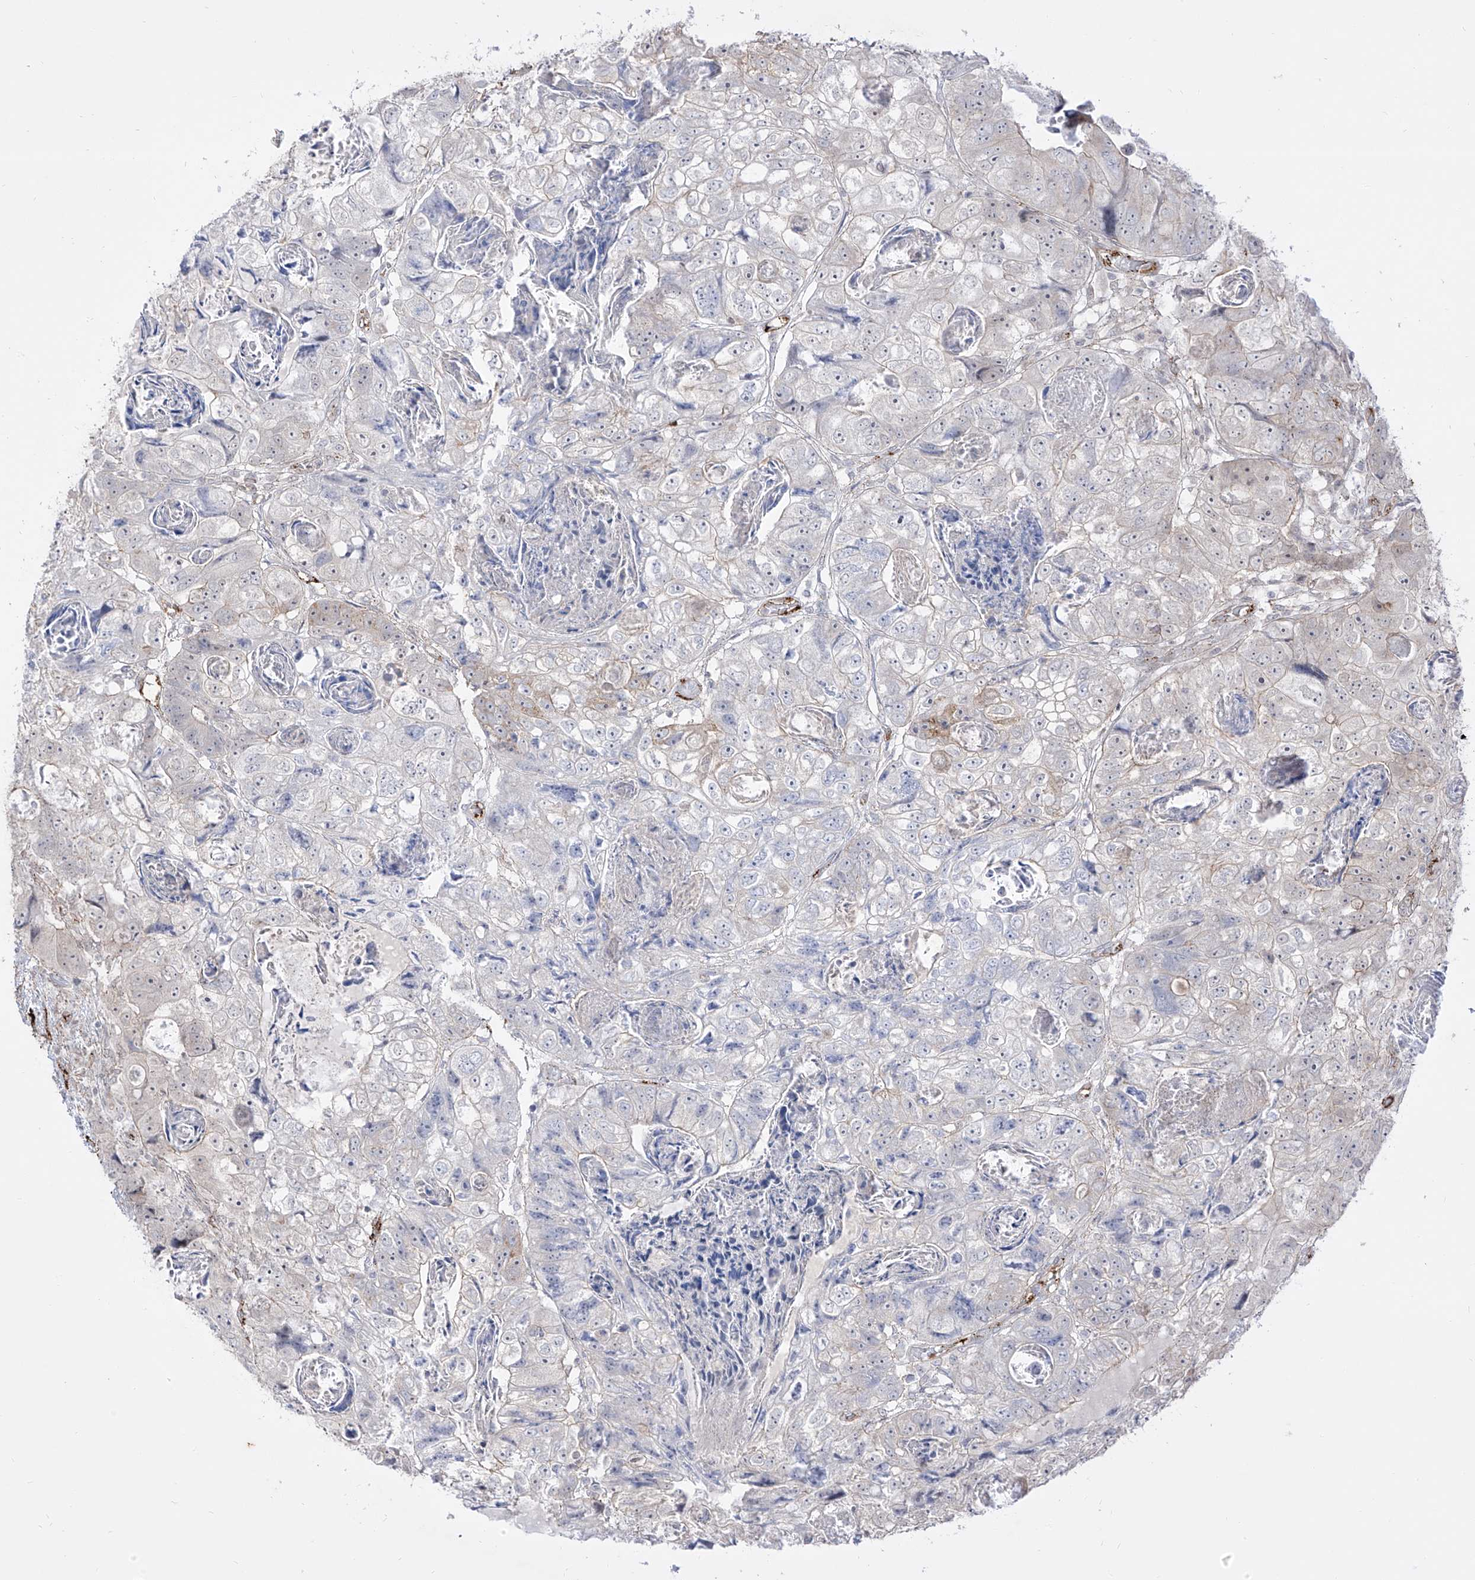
{"staining": {"intensity": "moderate", "quantity": "<25%", "location": "cytoplasmic/membranous"}, "tissue": "colorectal cancer", "cell_type": "Tumor cells", "image_type": "cancer", "snomed": [{"axis": "morphology", "description": "Adenocarcinoma, NOS"}, {"axis": "topography", "description": "Rectum"}], "caption": "High-magnification brightfield microscopy of colorectal cancer stained with DAB (3,3'-diaminobenzidine) (brown) and counterstained with hematoxylin (blue). tumor cells exhibit moderate cytoplasmic/membranous positivity is appreciated in about<25% of cells.", "gene": "ZGRF1", "patient": {"sex": "male", "age": 59}}